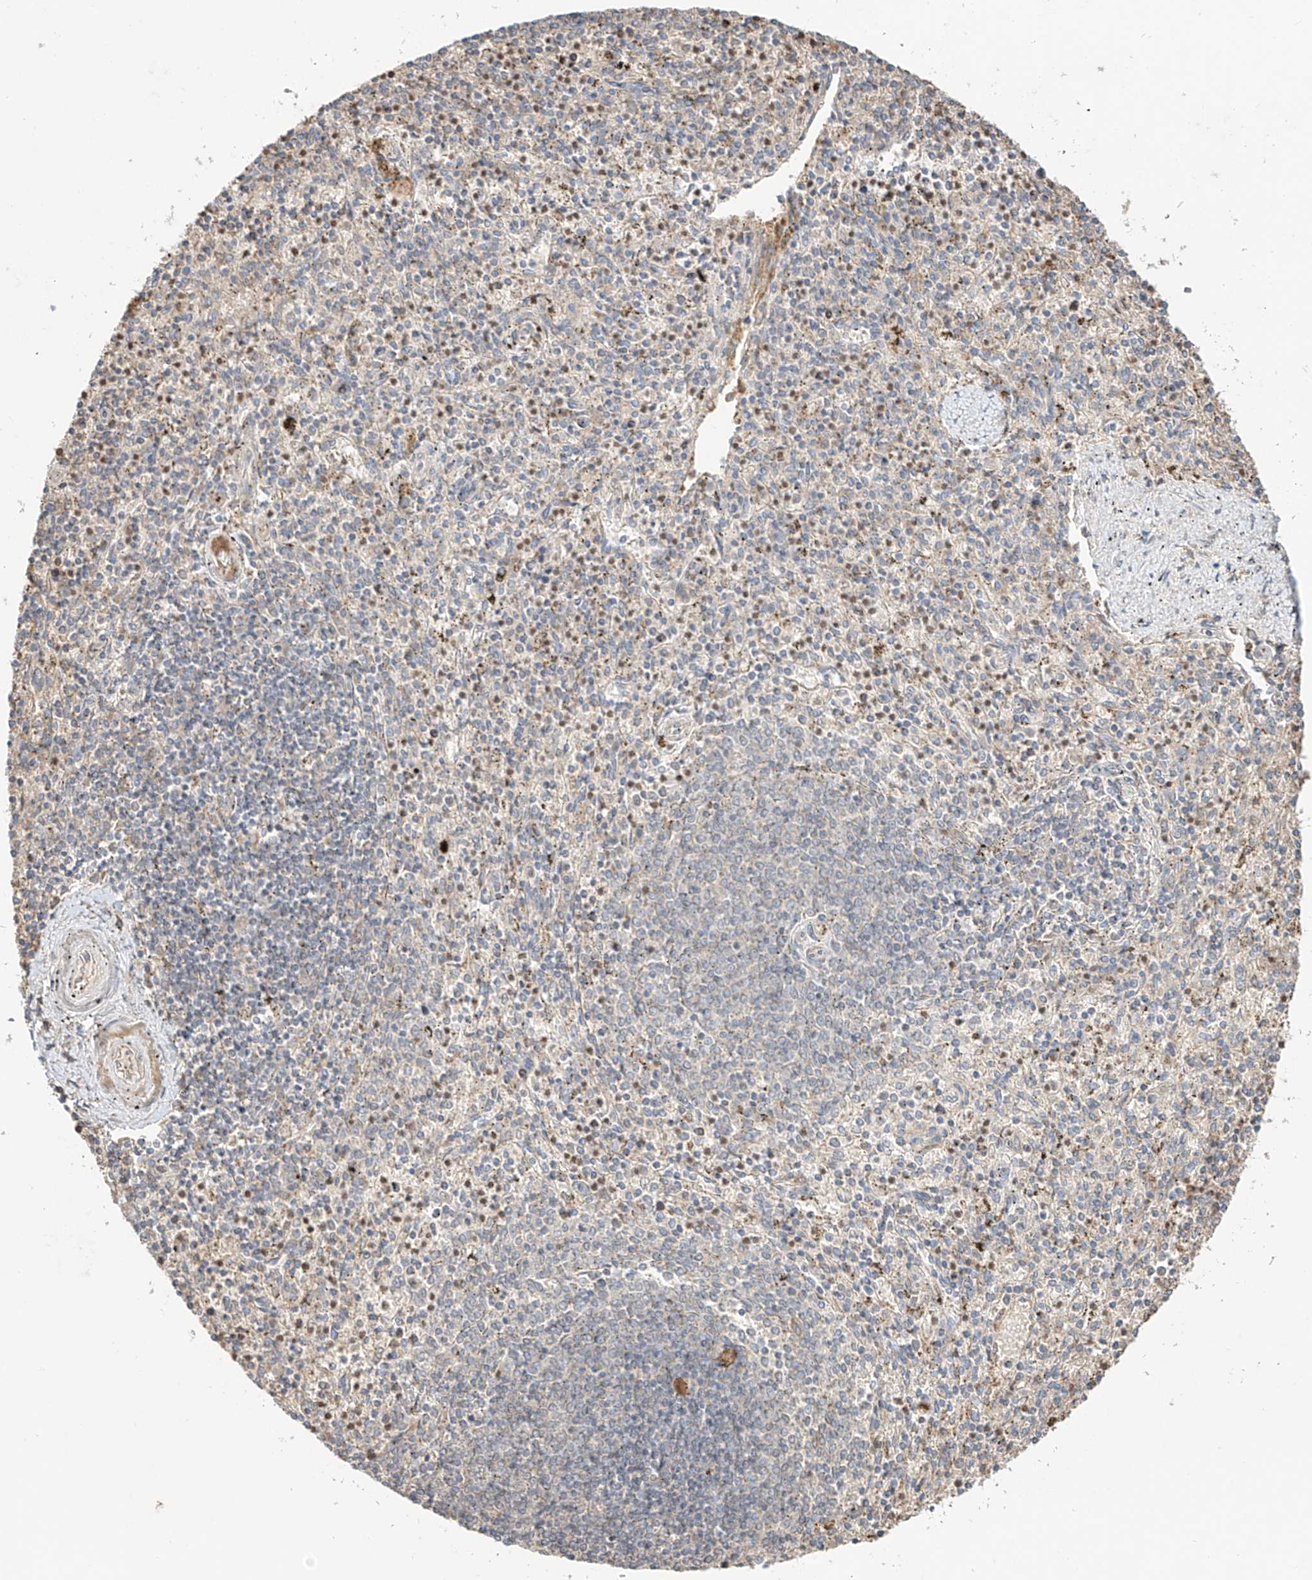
{"staining": {"intensity": "moderate", "quantity": "<25%", "location": "cytoplasmic/membranous"}, "tissue": "spleen", "cell_type": "Cells in red pulp", "image_type": "normal", "snomed": [{"axis": "morphology", "description": "Normal tissue, NOS"}, {"axis": "topography", "description": "Spleen"}], "caption": "Immunohistochemistry micrograph of unremarkable spleen: human spleen stained using immunohistochemistry shows low levels of moderate protein expression localized specifically in the cytoplasmic/membranous of cells in red pulp, appearing as a cytoplasmic/membranous brown color.", "gene": "ERO1A", "patient": {"sex": "male", "age": 72}}